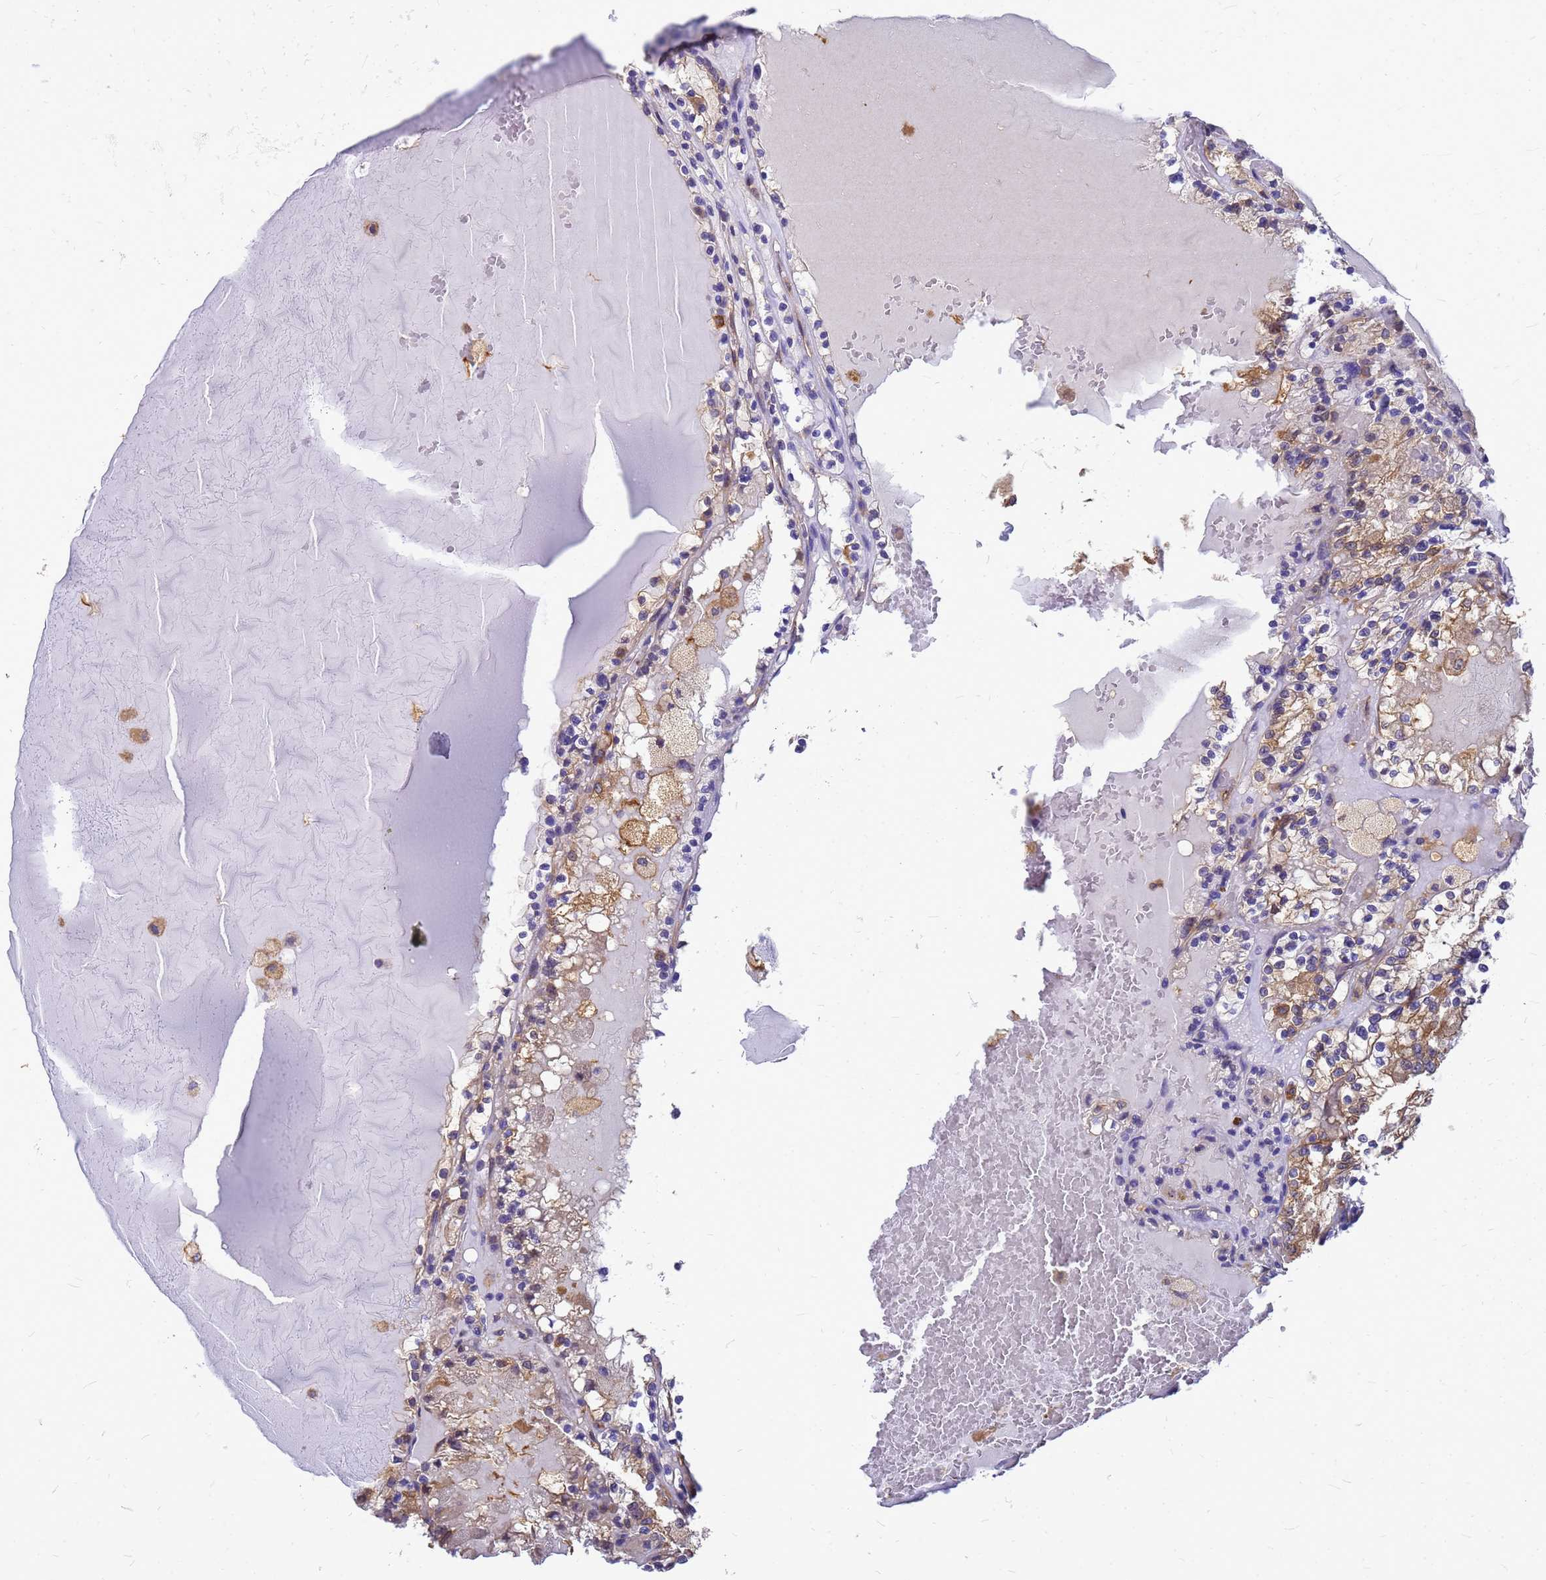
{"staining": {"intensity": "moderate", "quantity": "25%-75%", "location": "cytoplasmic/membranous"}, "tissue": "renal cancer", "cell_type": "Tumor cells", "image_type": "cancer", "snomed": [{"axis": "morphology", "description": "Adenocarcinoma, NOS"}, {"axis": "topography", "description": "Kidney"}], "caption": "IHC histopathology image of neoplastic tissue: human renal cancer (adenocarcinoma) stained using immunohistochemistry (IHC) shows medium levels of moderate protein expression localized specifically in the cytoplasmic/membranous of tumor cells, appearing as a cytoplasmic/membranous brown color.", "gene": "GID4", "patient": {"sex": "female", "age": 56}}